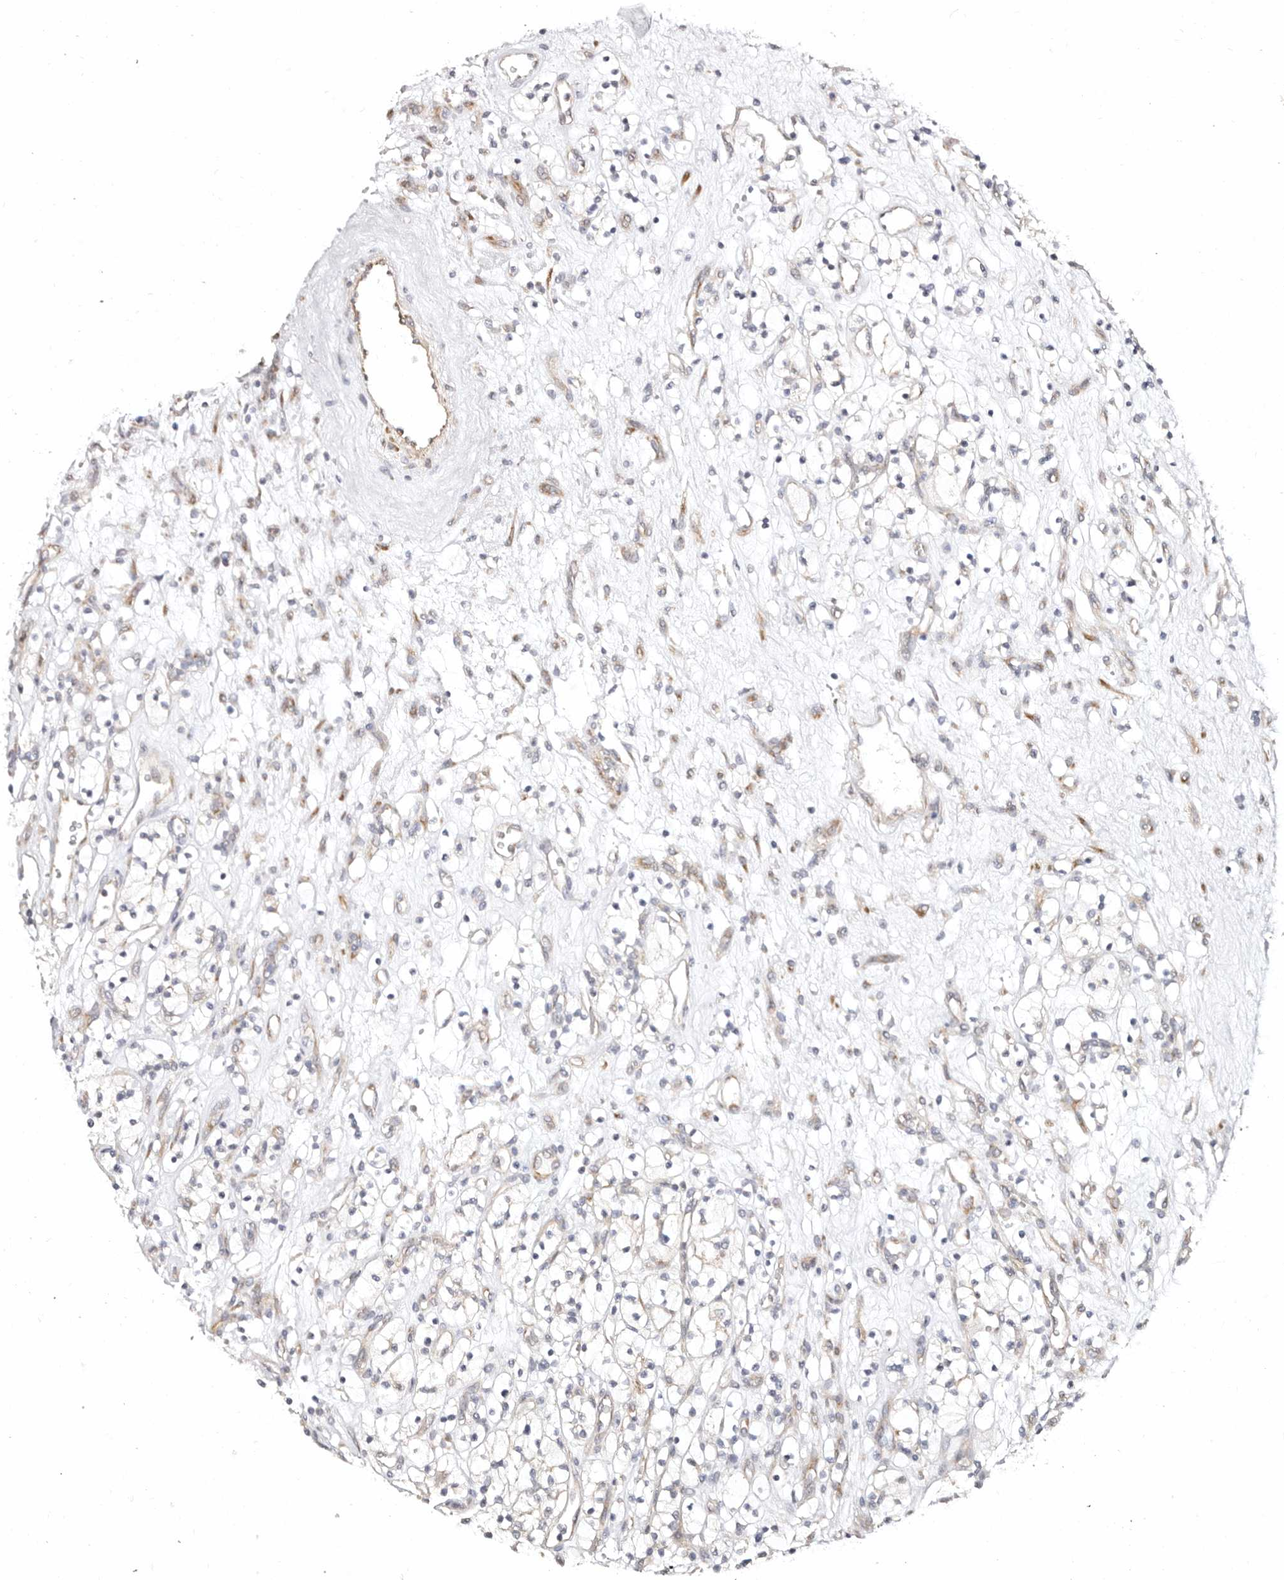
{"staining": {"intensity": "negative", "quantity": "none", "location": "none"}, "tissue": "renal cancer", "cell_type": "Tumor cells", "image_type": "cancer", "snomed": [{"axis": "morphology", "description": "Adenocarcinoma, NOS"}, {"axis": "topography", "description": "Kidney"}], "caption": "Tumor cells are negative for brown protein staining in adenocarcinoma (renal).", "gene": "BCL2L15", "patient": {"sex": "female", "age": 57}}